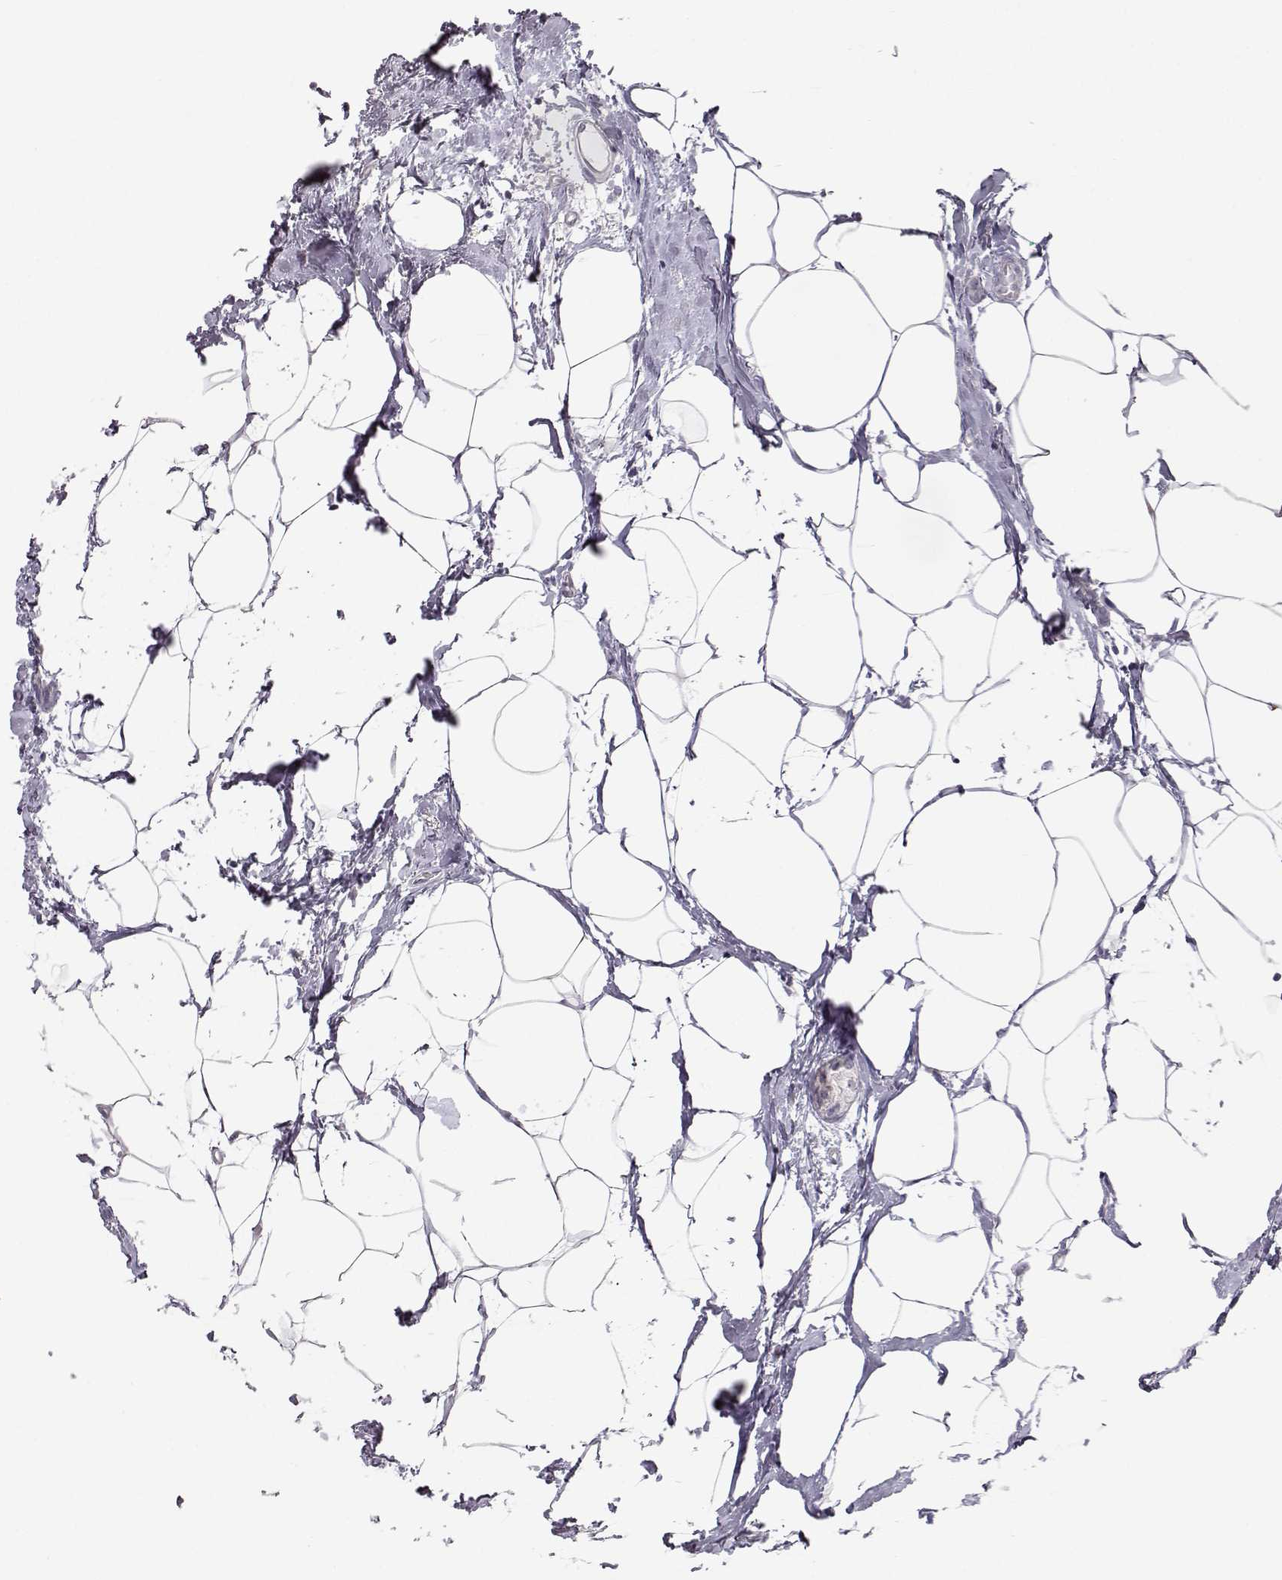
{"staining": {"intensity": "negative", "quantity": "none", "location": "none"}, "tissue": "breast cancer", "cell_type": "Tumor cells", "image_type": "cancer", "snomed": [{"axis": "morphology", "description": "Duct carcinoma"}, {"axis": "topography", "description": "Breast"}], "caption": "This is a image of IHC staining of breast cancer (intraductal carcinoma), which shows no expression in tumor cells.", "gene": "MYCBPAP", "patient": {"sex": "female", "age": 40}}